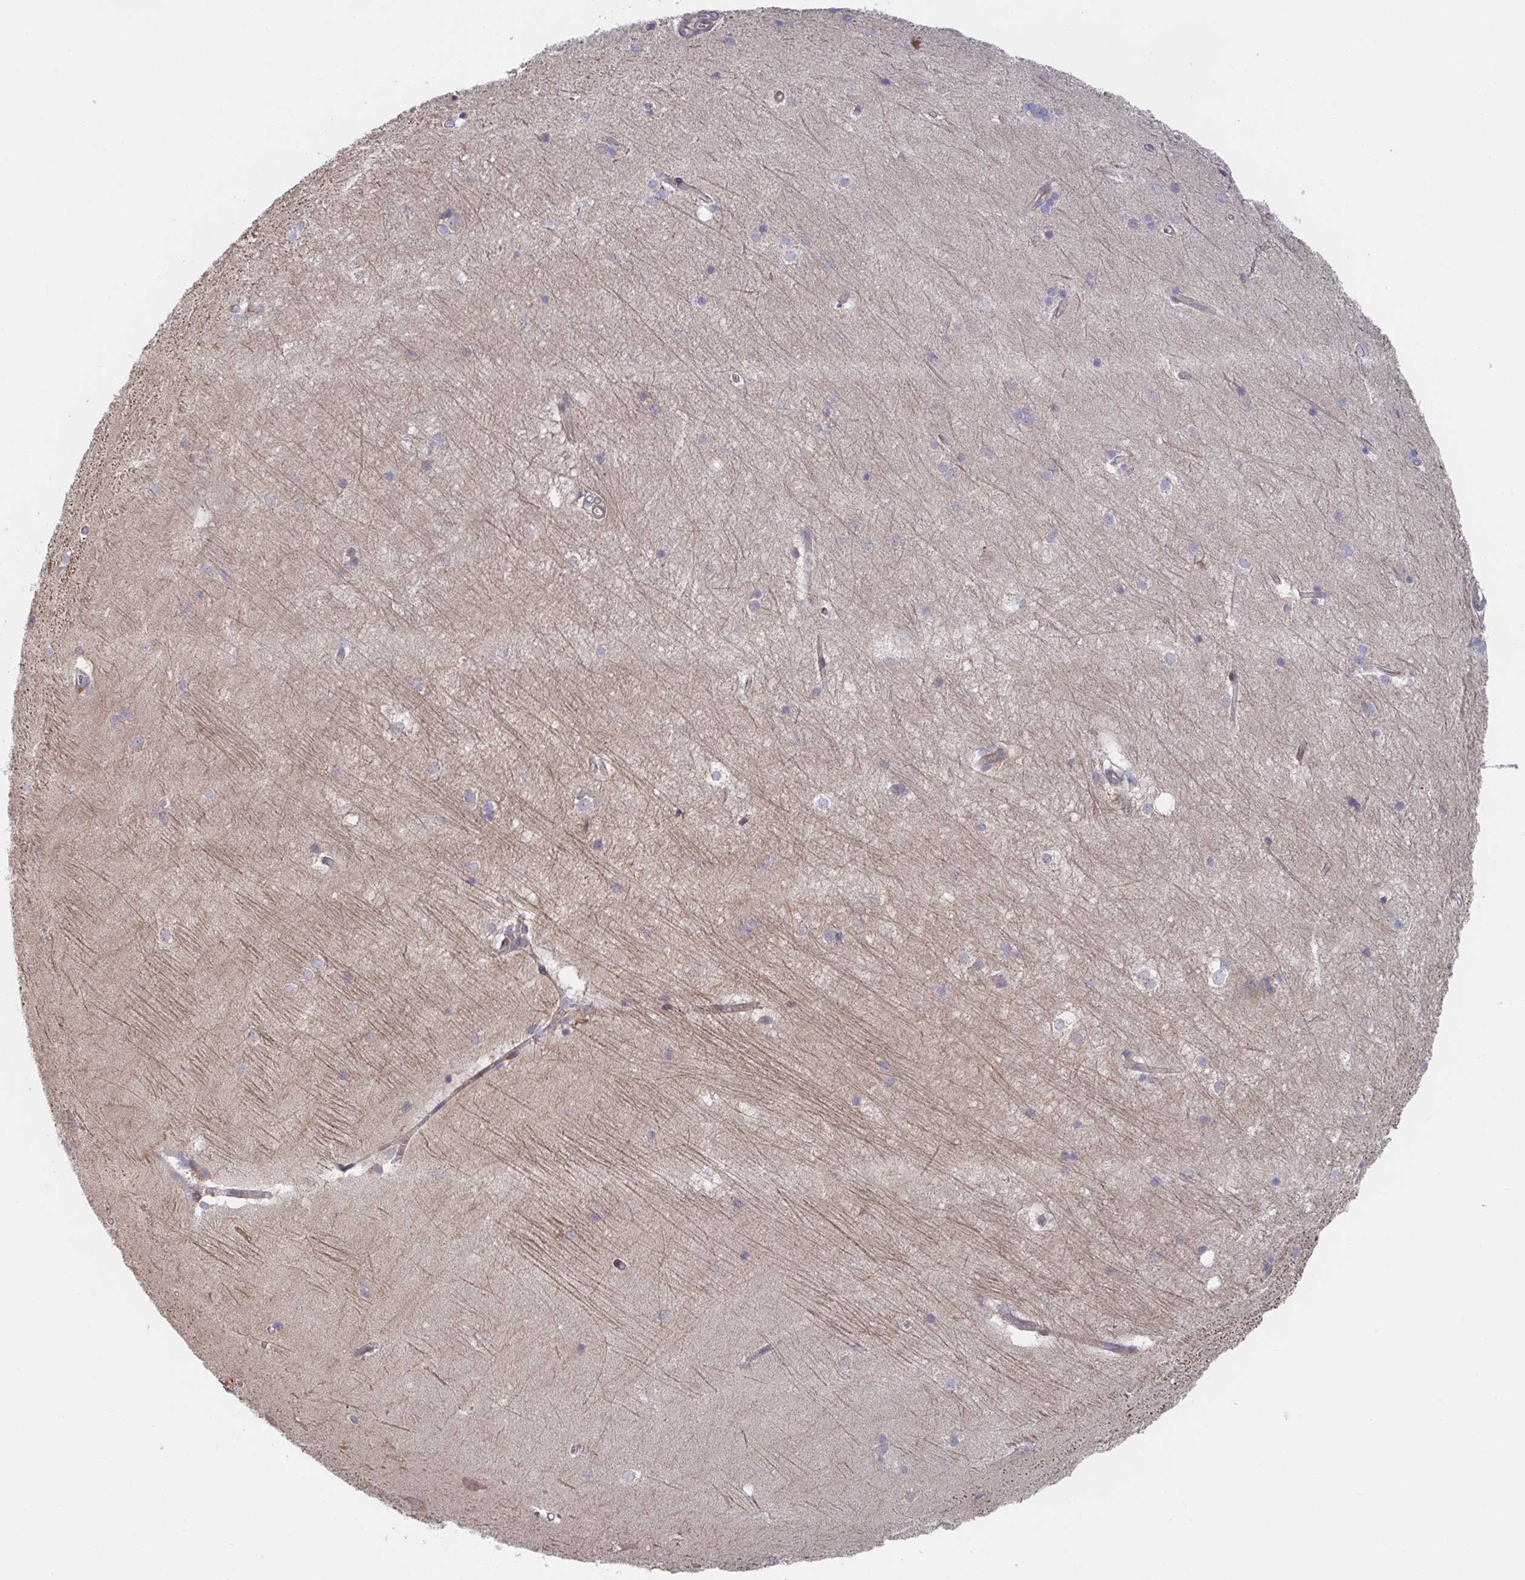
{"staining": {"intensity": "negative", "quantity": "none", "location": "none"}, "tissue": "hippocampus", "cell_type": "Glial cells", "image_type": "normal", "snomed": [{"axis": "morphology", "description": "Normal tissue, NOS"}, {"axis": "topography", "description": "Cerebral cortex"}, {"axis": "topography", "description": "Hippocampus"}], "caption": "Immunohistochemistry histopathology image of unremarkable hippocampus: hippocampus stained with DAB (3,3'-diaminobenzidine) shows no significant protein positivity in glial cells.", "gene": "FJX1", "patient": {"sex": "female", "age": 19}}